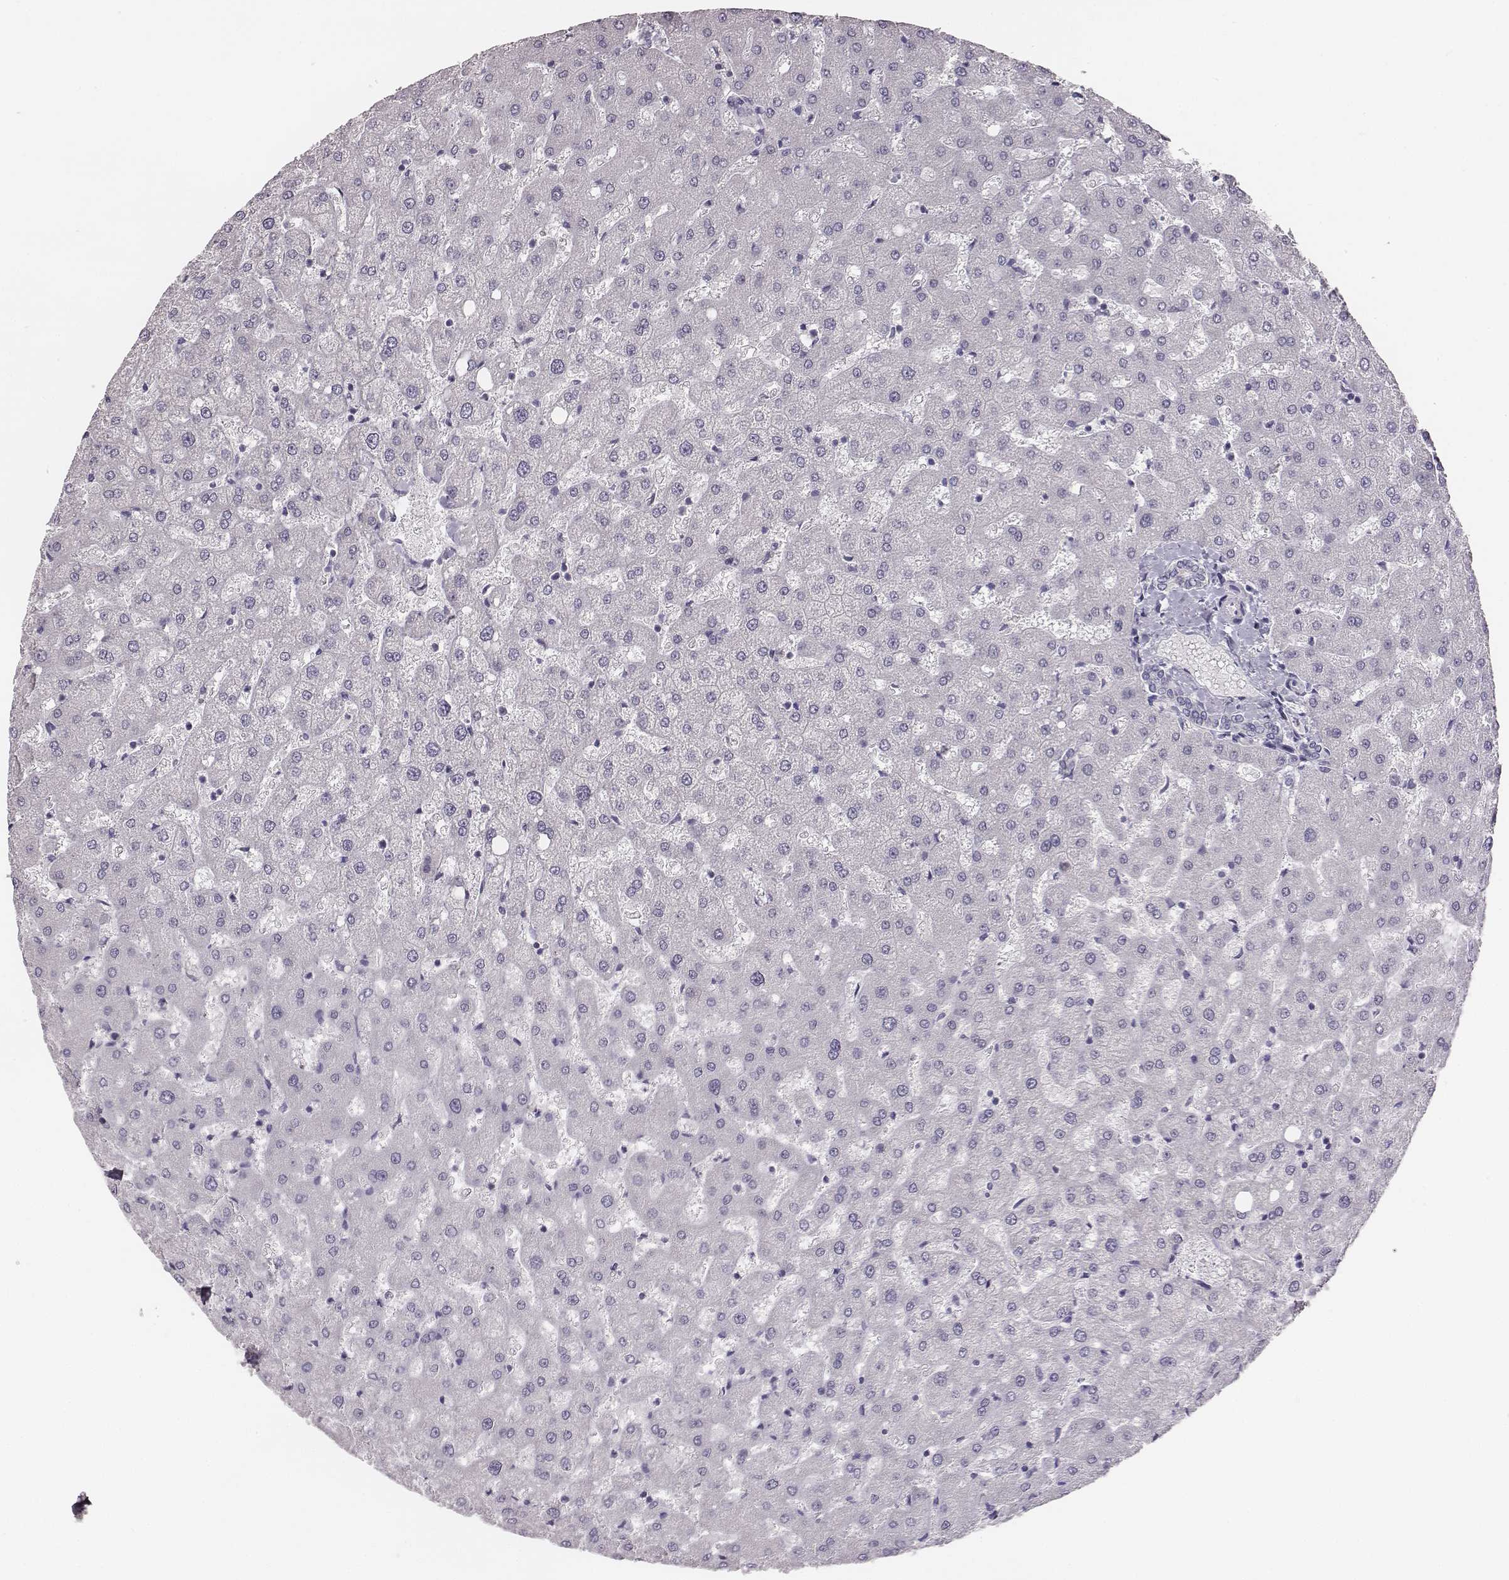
{"staining": {"intensity": "negative", "quantity": "none", "location": "none"}, "tissue": "liver", "cell_type": "Cholangiocytes", "image_type": "normal", "snomed": [{"axis": "morphology", "description": "Normal tissue, NOS"}, {"axis": "topography", "description": "Liver"}], "caption": "This is a photomicrograph of IHC staining of benign liver, which shows no staining in cholangiocytes. The staining is performed using DAB (3,3'-diaminobenzidine) brown chromogen with nuclei counter-stained in using hematoxylin.", "gene": "PBK", "patient": {"sex": "female", "age": 50}}